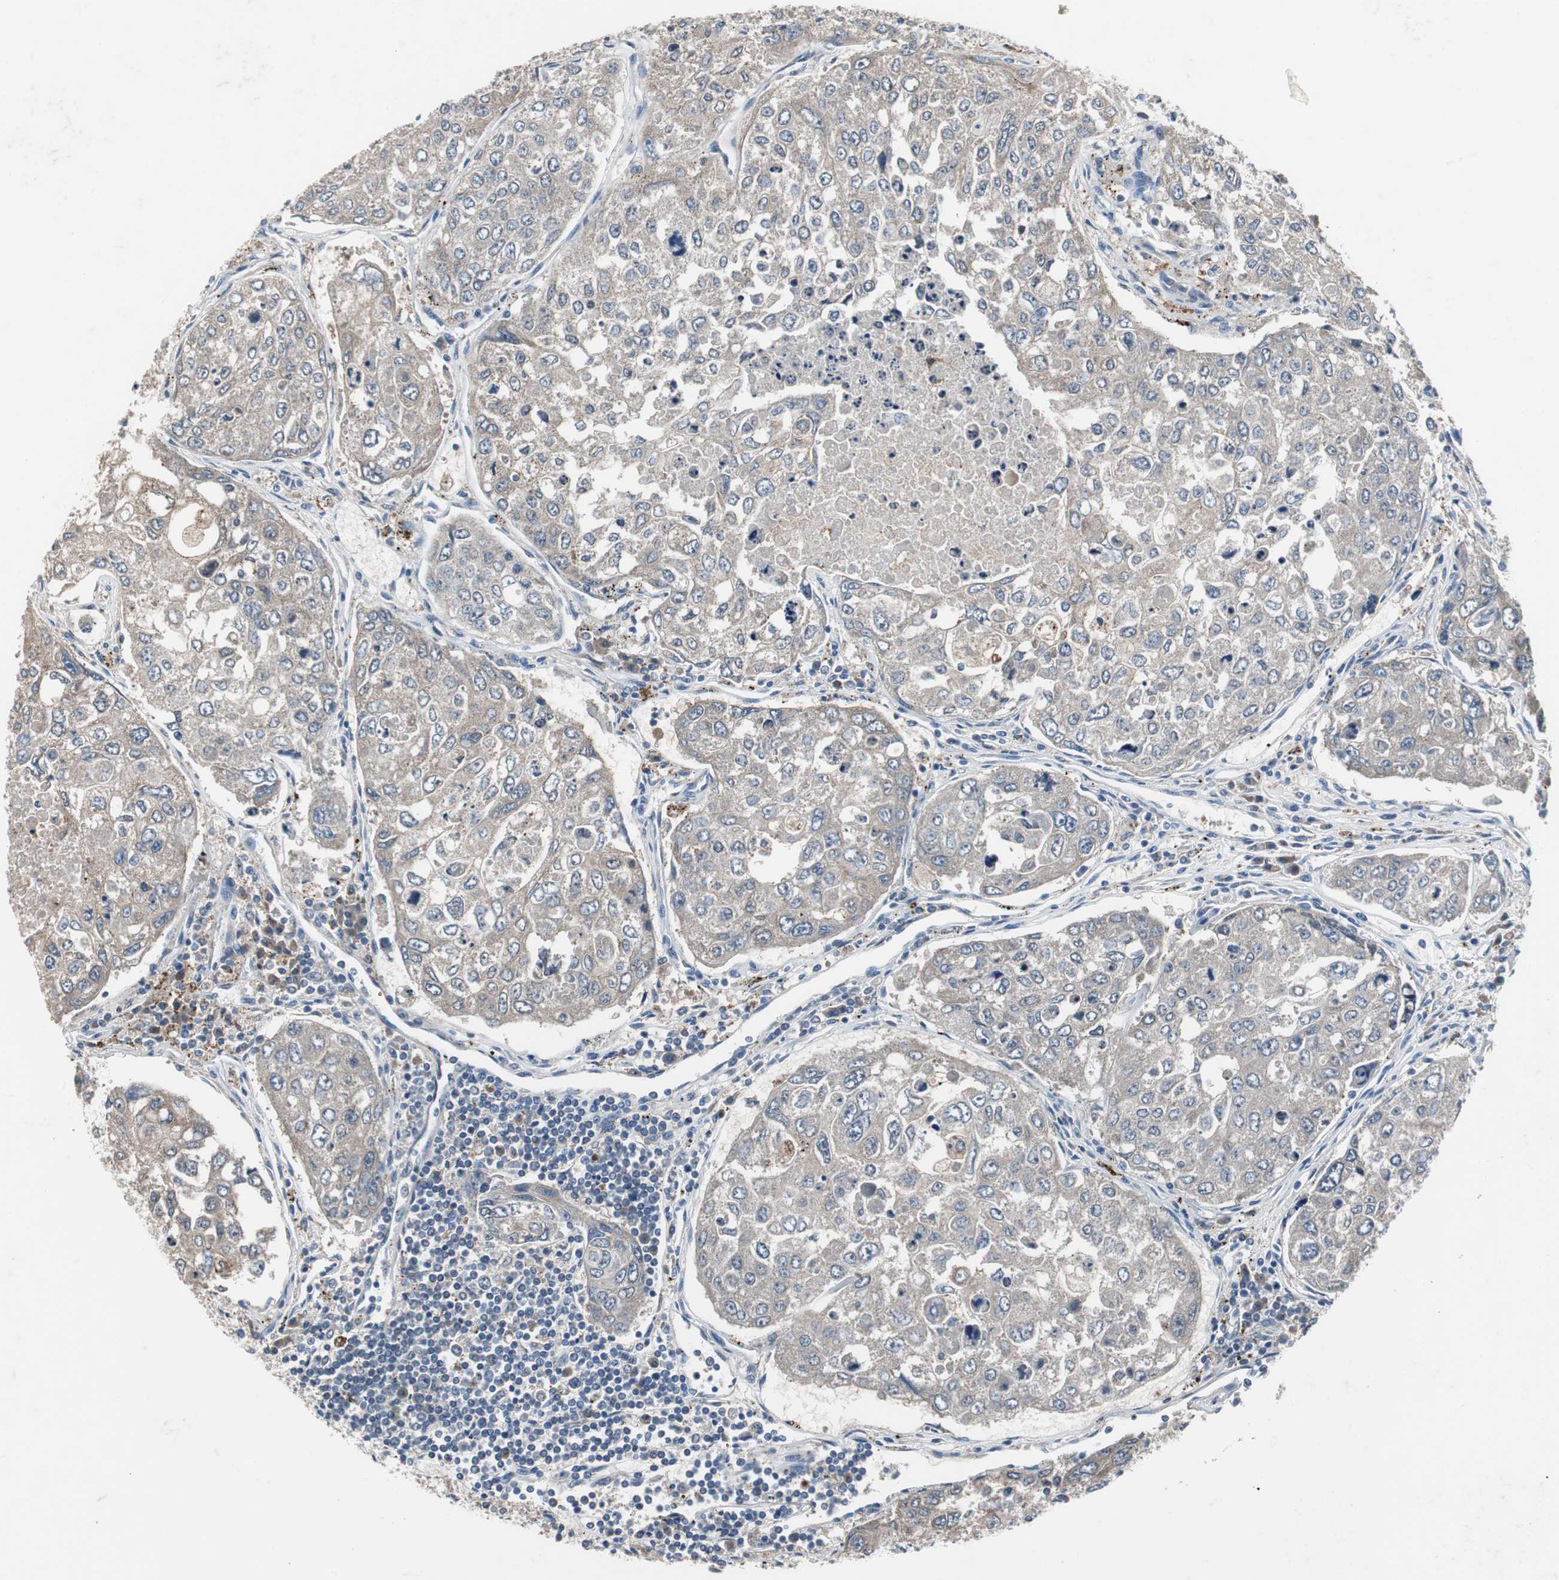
{"staining": {"intensity": "weak", "quantity": ">75%", "location": "cytoplasmic/membranous"}, "tissue": "urothelial cancer", "cell_type": "Tumor cells", "image_type": "cancer", "snomed": [{"axis": "morphology", "description": "Urothelial carcinoma, High grade"}, {"axis": "topography", "description": "Lymph node"}, {"axis": "topography", "description": "Urinary bladder"}], "caption": "IHC (DAB) staining of human urothelial carcinoma (high-grade) exhibits weak cytoplasmic/membranous protein positivity in approximately >75% of tumor cells.", "gene": "CALB2", "patient": {"sex": "male", "age": 51}}